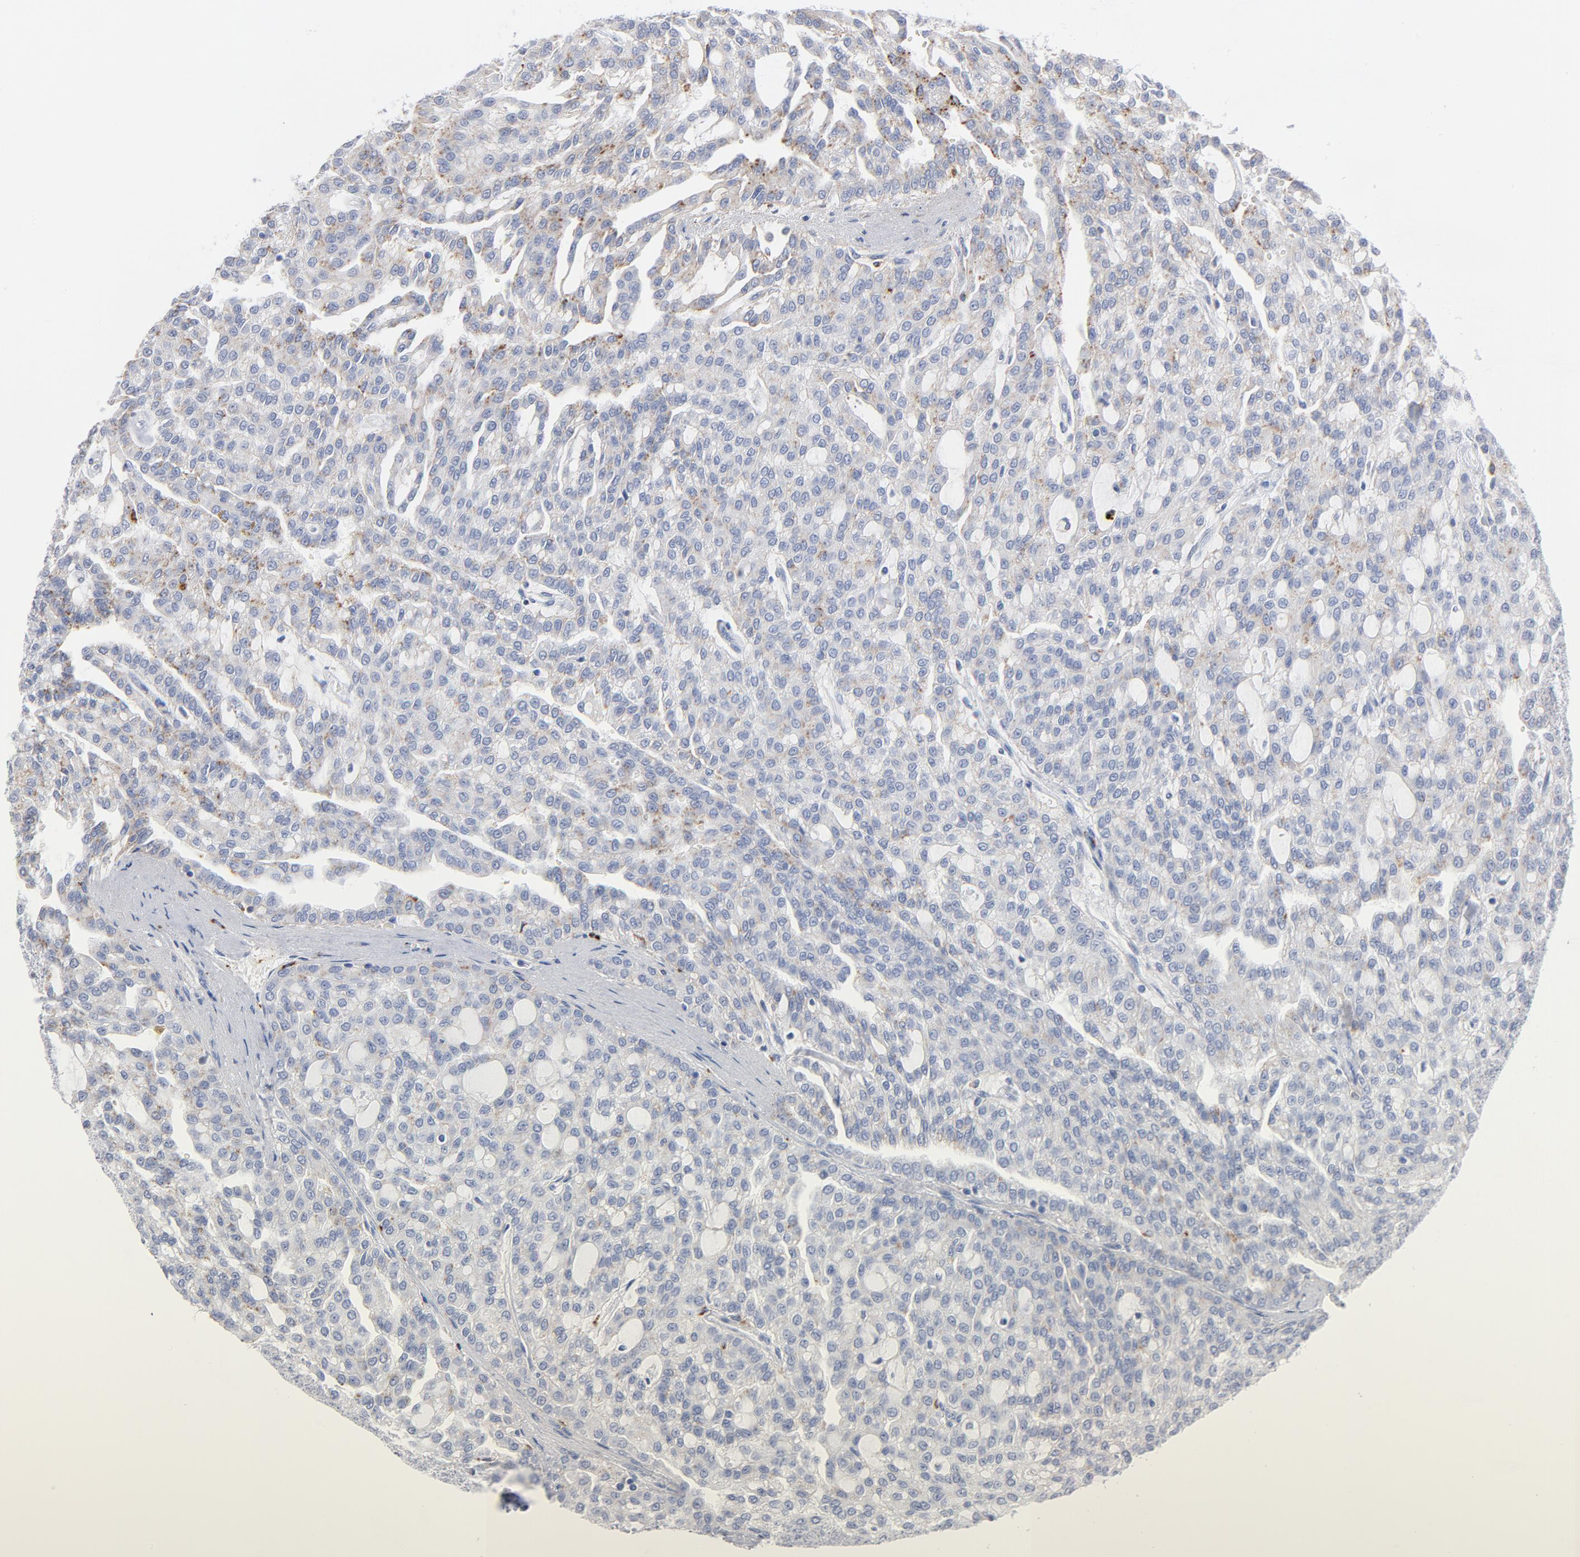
{"staining": {"intensity": "weak", "quantity": "25%-75%", "location": "cytoplasmic/membranous"}, "tissue": "renal cancer", "cell_type": "Tumor cells", "image_type": "cancer", "snomed": [{"axis": "morphology", "description": "Adenocarcinoma, NOS"}, {"axis": "topography", "description": "Kidney"}], "caption": "High-power microscopy captured an immunohistochemistry photomicrograph of renal adenocarcinoma, revealing weak cytoplasmic/membranous expression in about 25%-75% of tumor cells.", "gene": "LTBP2", "patient": {"sex": "male", "age": 63}}